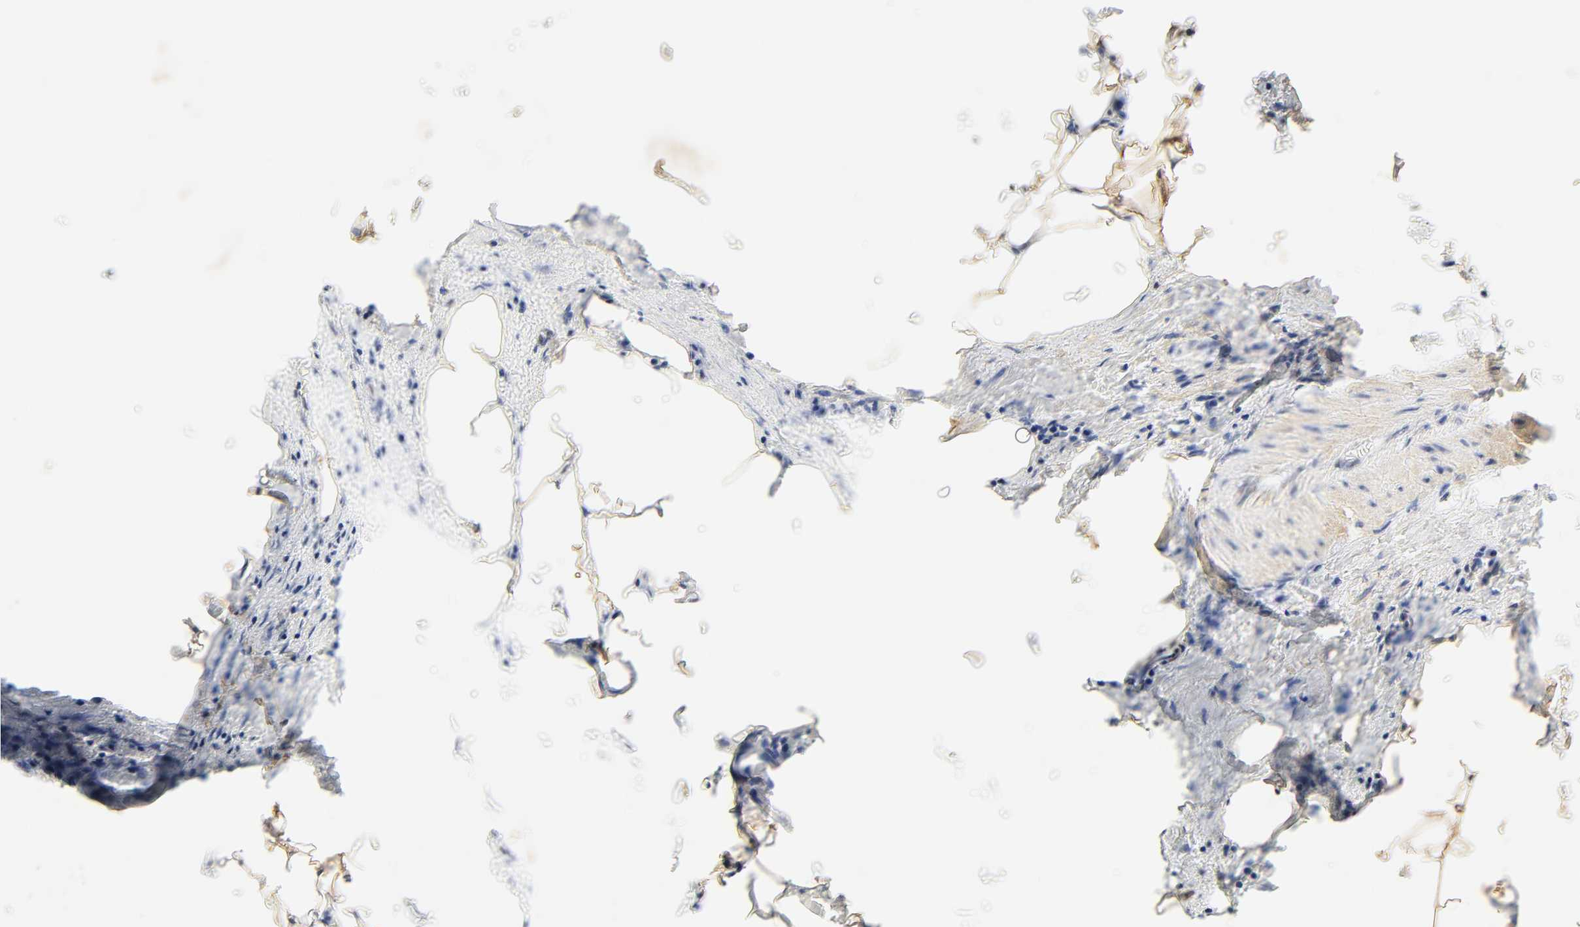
{"staining": {"intensity": "negative", "quantity": "none", "location": "none"}, "tissue": "colorectal cancer", "cell_type": "Tumor cells", "image_type": "cancer", "snomed": [{"axis": "morphology", "description": "Adenocarcinoma, NOS"}, {"axis": "topography", "description": "Colon"}], "caption": "Immunohistochemistry of human colorectal cancer exhibits no positivity in tumor cells.", "gene": "BORCS8-MEF2B", "patient": {"sex": "female", "age": 55}}